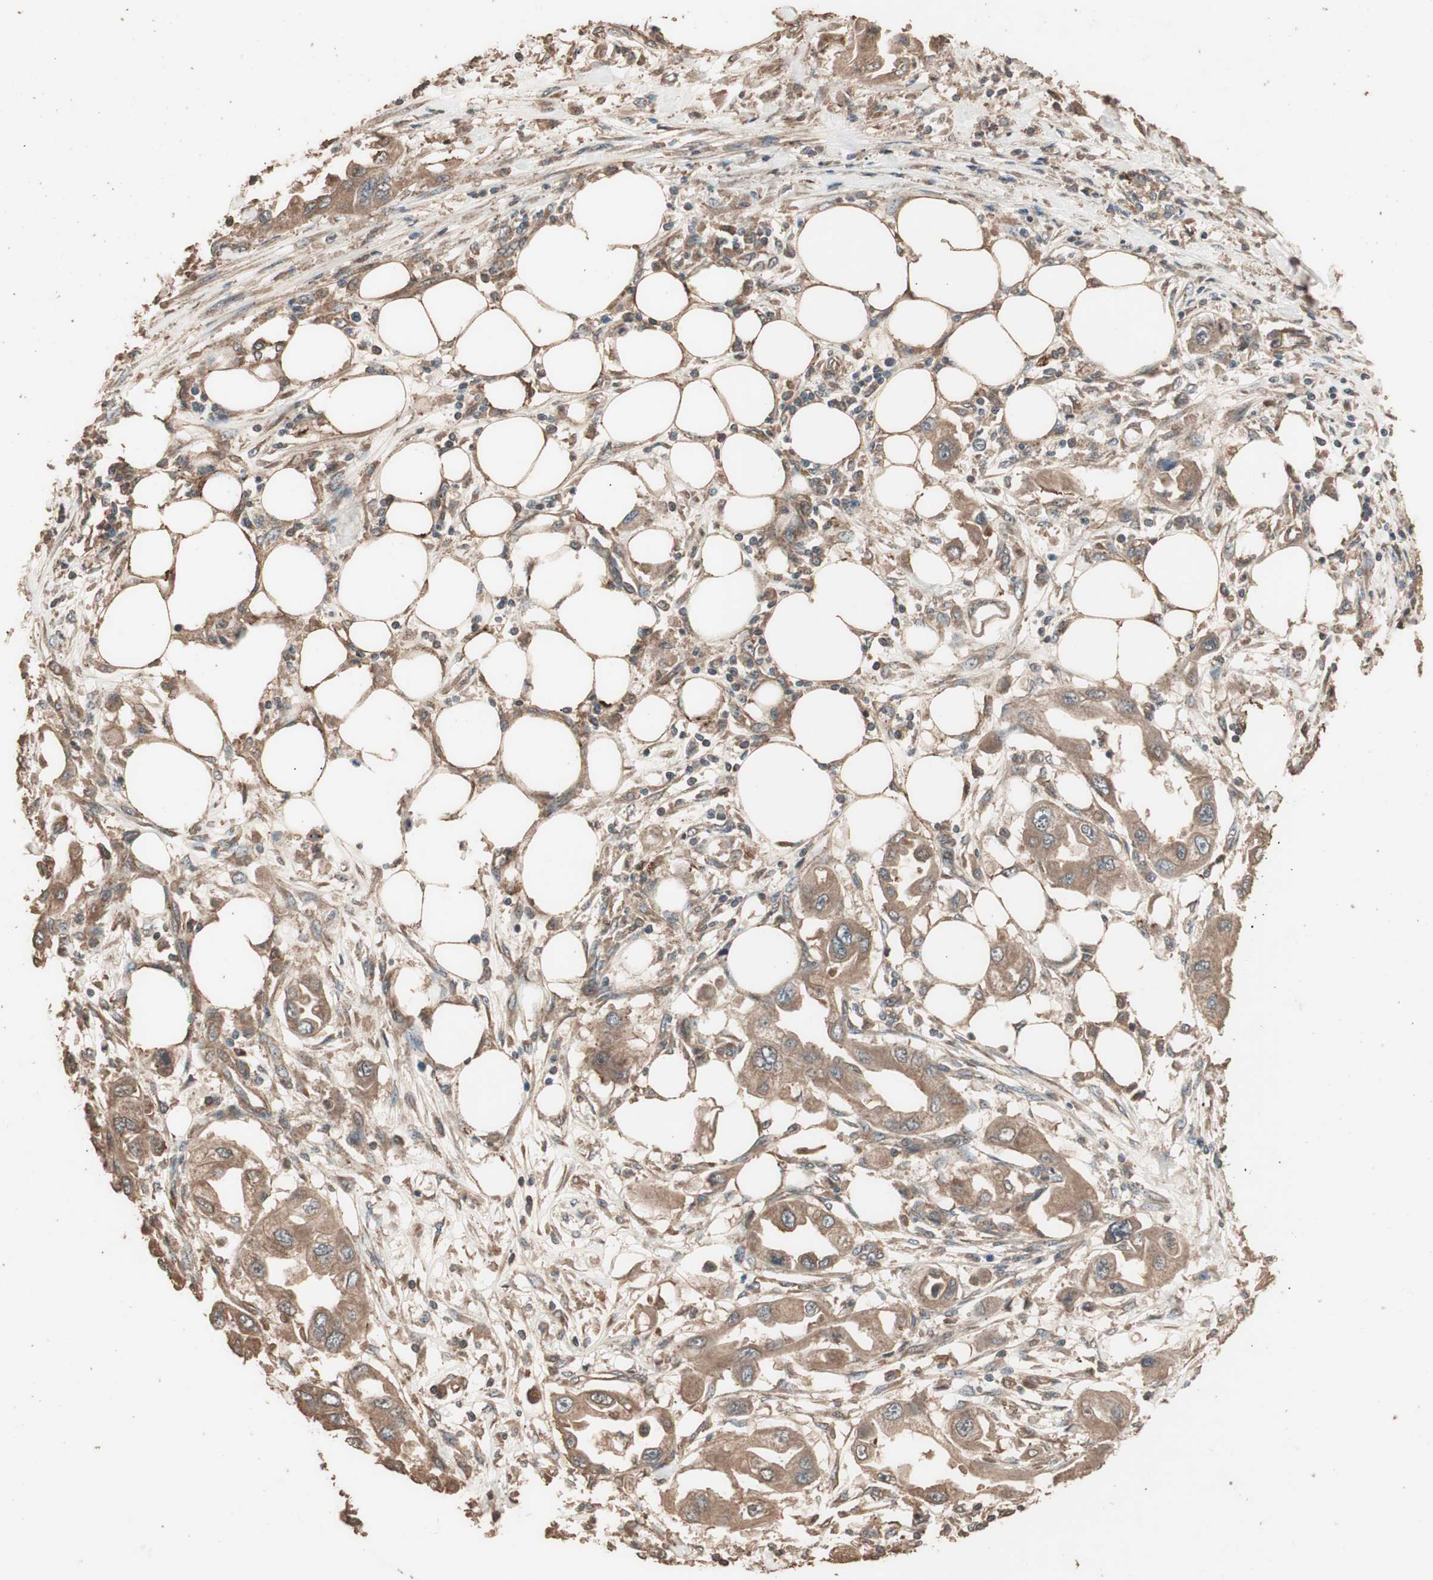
{"staining": {"intensity": "moderate", "quantity": ">75%", "location": "cytoplasmic/membranous"}, "tissue": "endometrial cancer", "cell_type": "Tumor cells", "image_type": "cancer", "snomed": [{"axis": "morphology", "description": "Adenocarcinoma, NOS"}, {"axis": "topography", "description": "Endometrium"}], "caption": "High-magnification brightfield microscopy of adenocarcinoma (endometrial) stained with DAB (brown) and counterstained with hematoxylin (blue). tumor cells exhibit moderate cytoplasmic/membranous staining is appreciated in about>75% of cells.", "gene": "CCN4", "patient": {"sex": "female", "age": 67}}